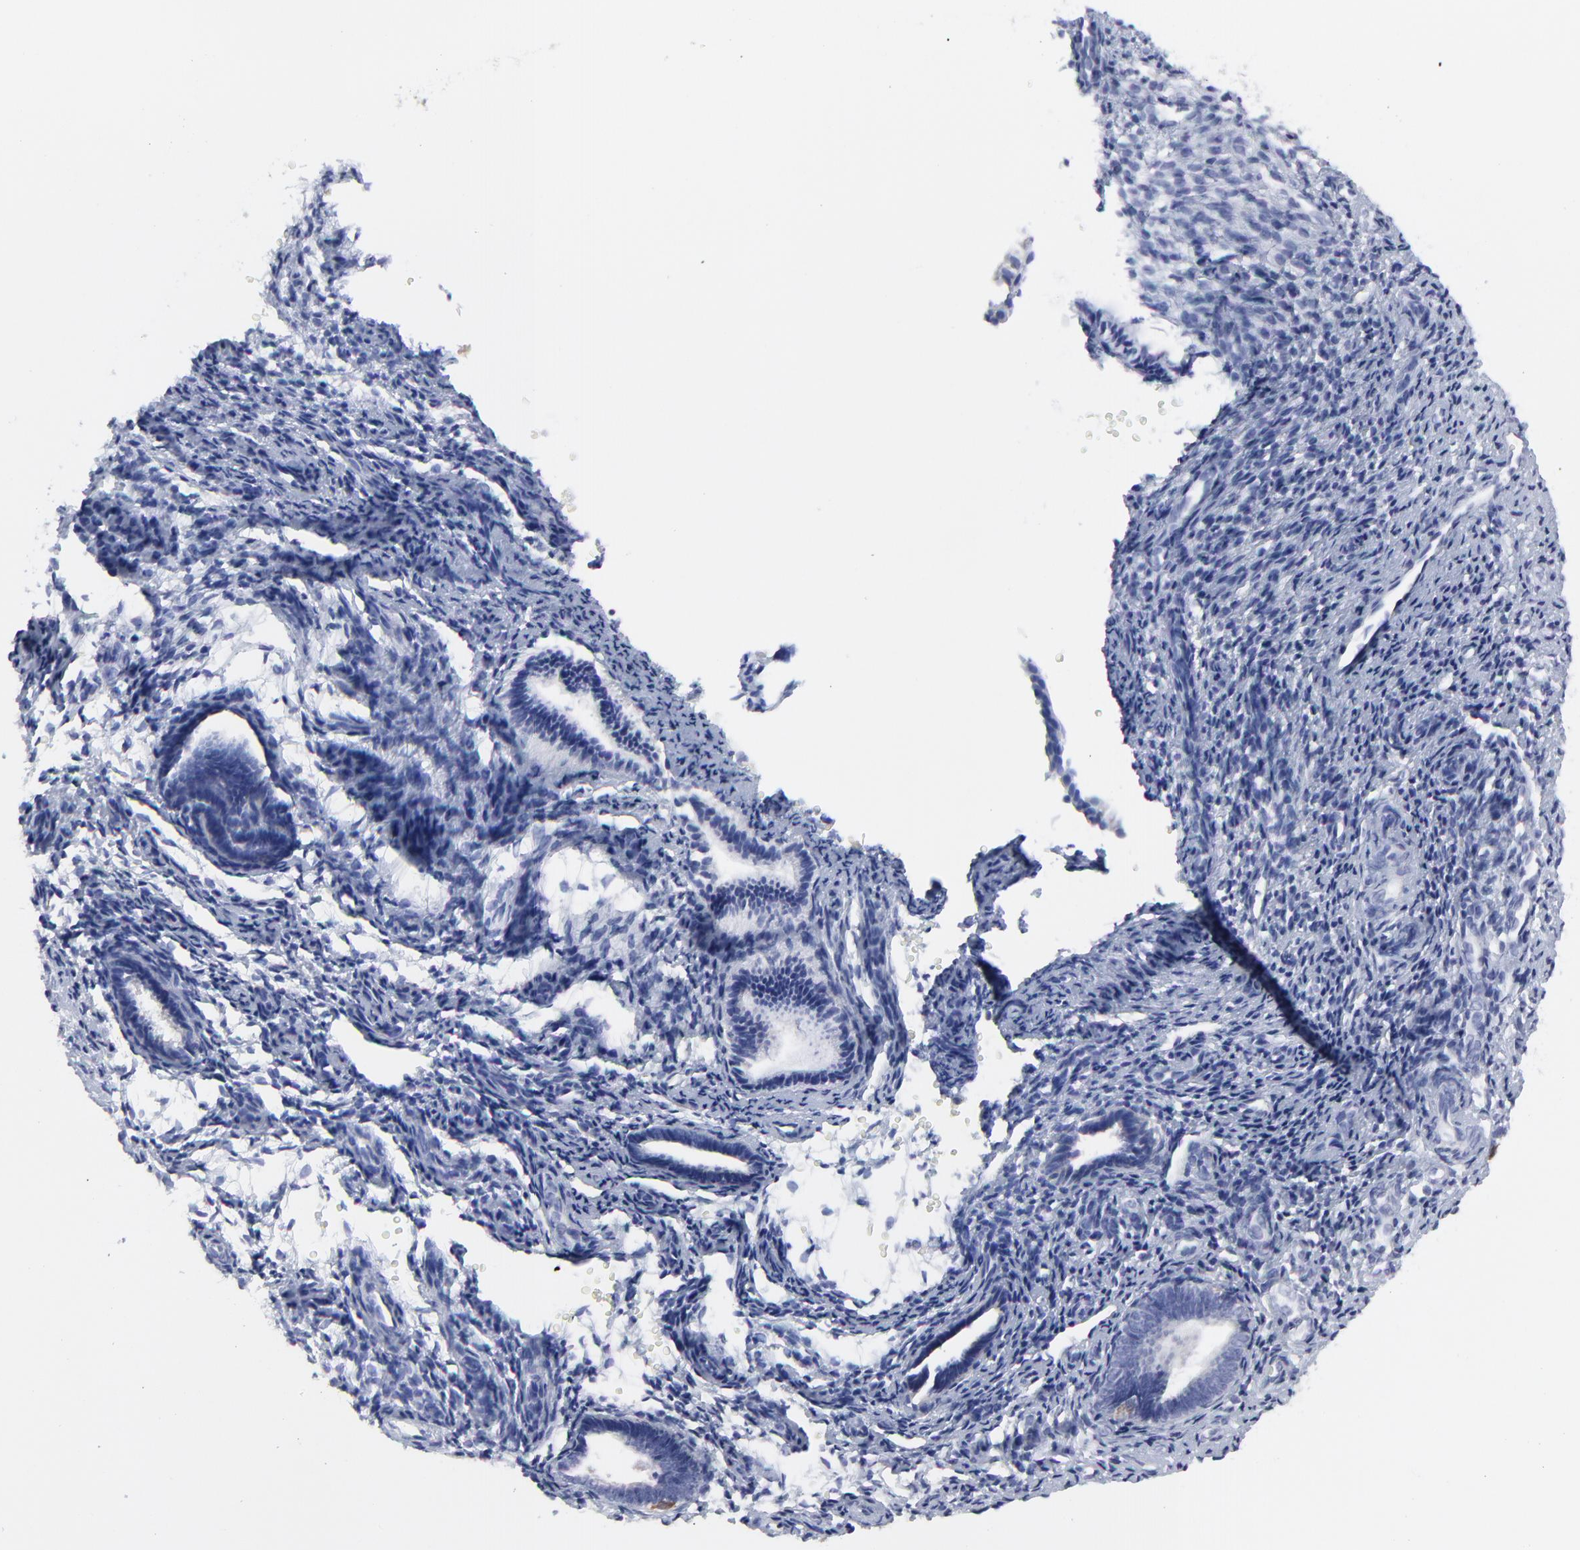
{"staining": {"intensity": "moderate", "quantity": "<25%", "location": "cytoplasmic/membranous"}, "tissue": "endometrium", "cell_type": "Cells in endometrial stroma", "image_type": "normal", "snomed": [{"axis": "morphology", "description": "Normal tissue, NOS"}, {"axis": "topography", "description": "Endometrium"}], "caption": "Immunohistochemistry (IHC) (DAB) staining of normal endometrium exhibits moderate cytoplasmic/membranous protein positivity in approximately <25% of cells in endometrial stroma. The protein of interest is stained brown, and the nuclei are stained in blue (DAB (3,3'-diaminobenzidine) IHC with brightfield microscopy, high magnification).", "gene": "NCAPH", "patient": {"sex": "female", "age": 27}}